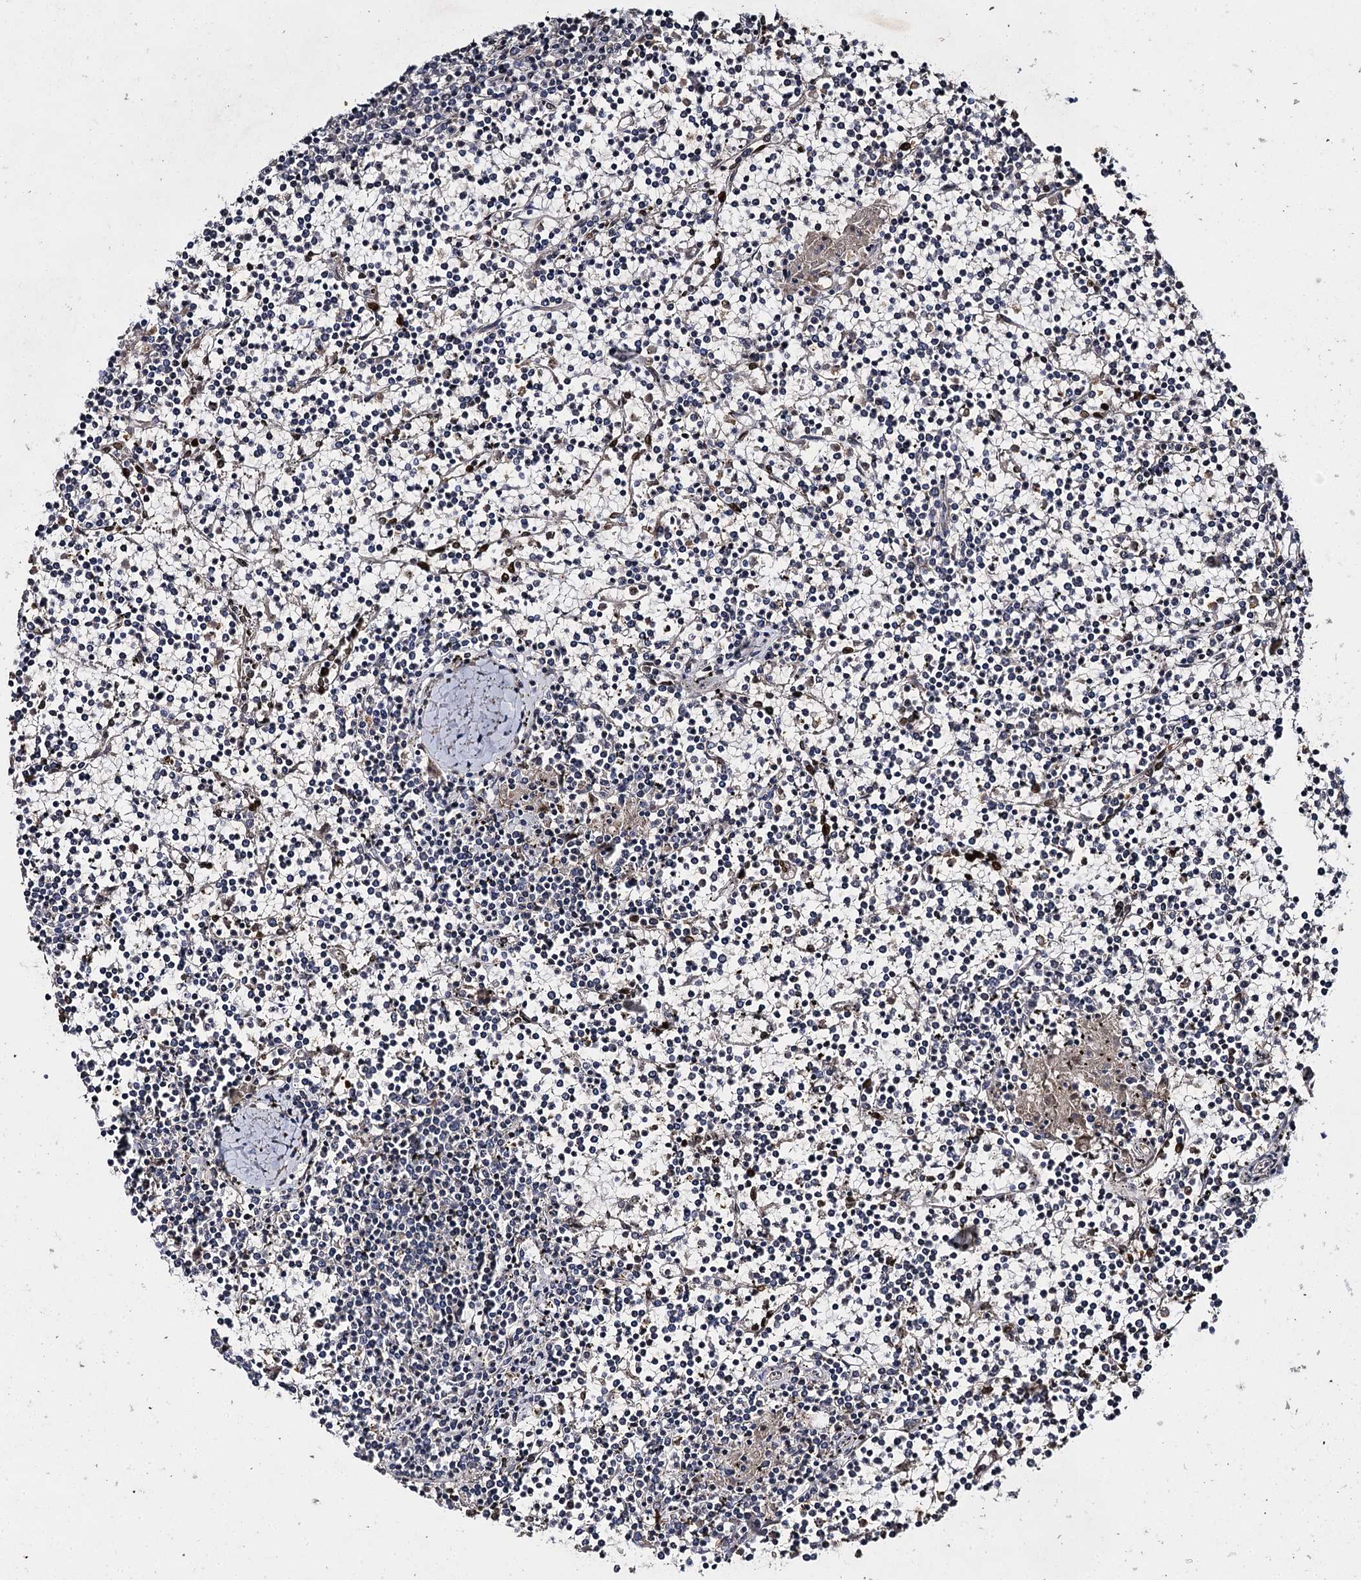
{"staining": {"intensity": "negative", "quantity": "none", "location": "none"}, "tissue": "lymphoma", "cell_type": "Tumor cells", "image_type": "cancer", "snomed": [{"axis": "morphology", "description": "Malignant lymphoma, non-Hodgkin's type, Low grade"}, {"axis": "topography", "description": "Spleen"}], "caption": "The image displays no staining of tumor cells in low-grade malignant lymphoma, non-Hodgkin's type.", "gene": "SLC11A2", "patient": {"sex": "female", "age": 19}}